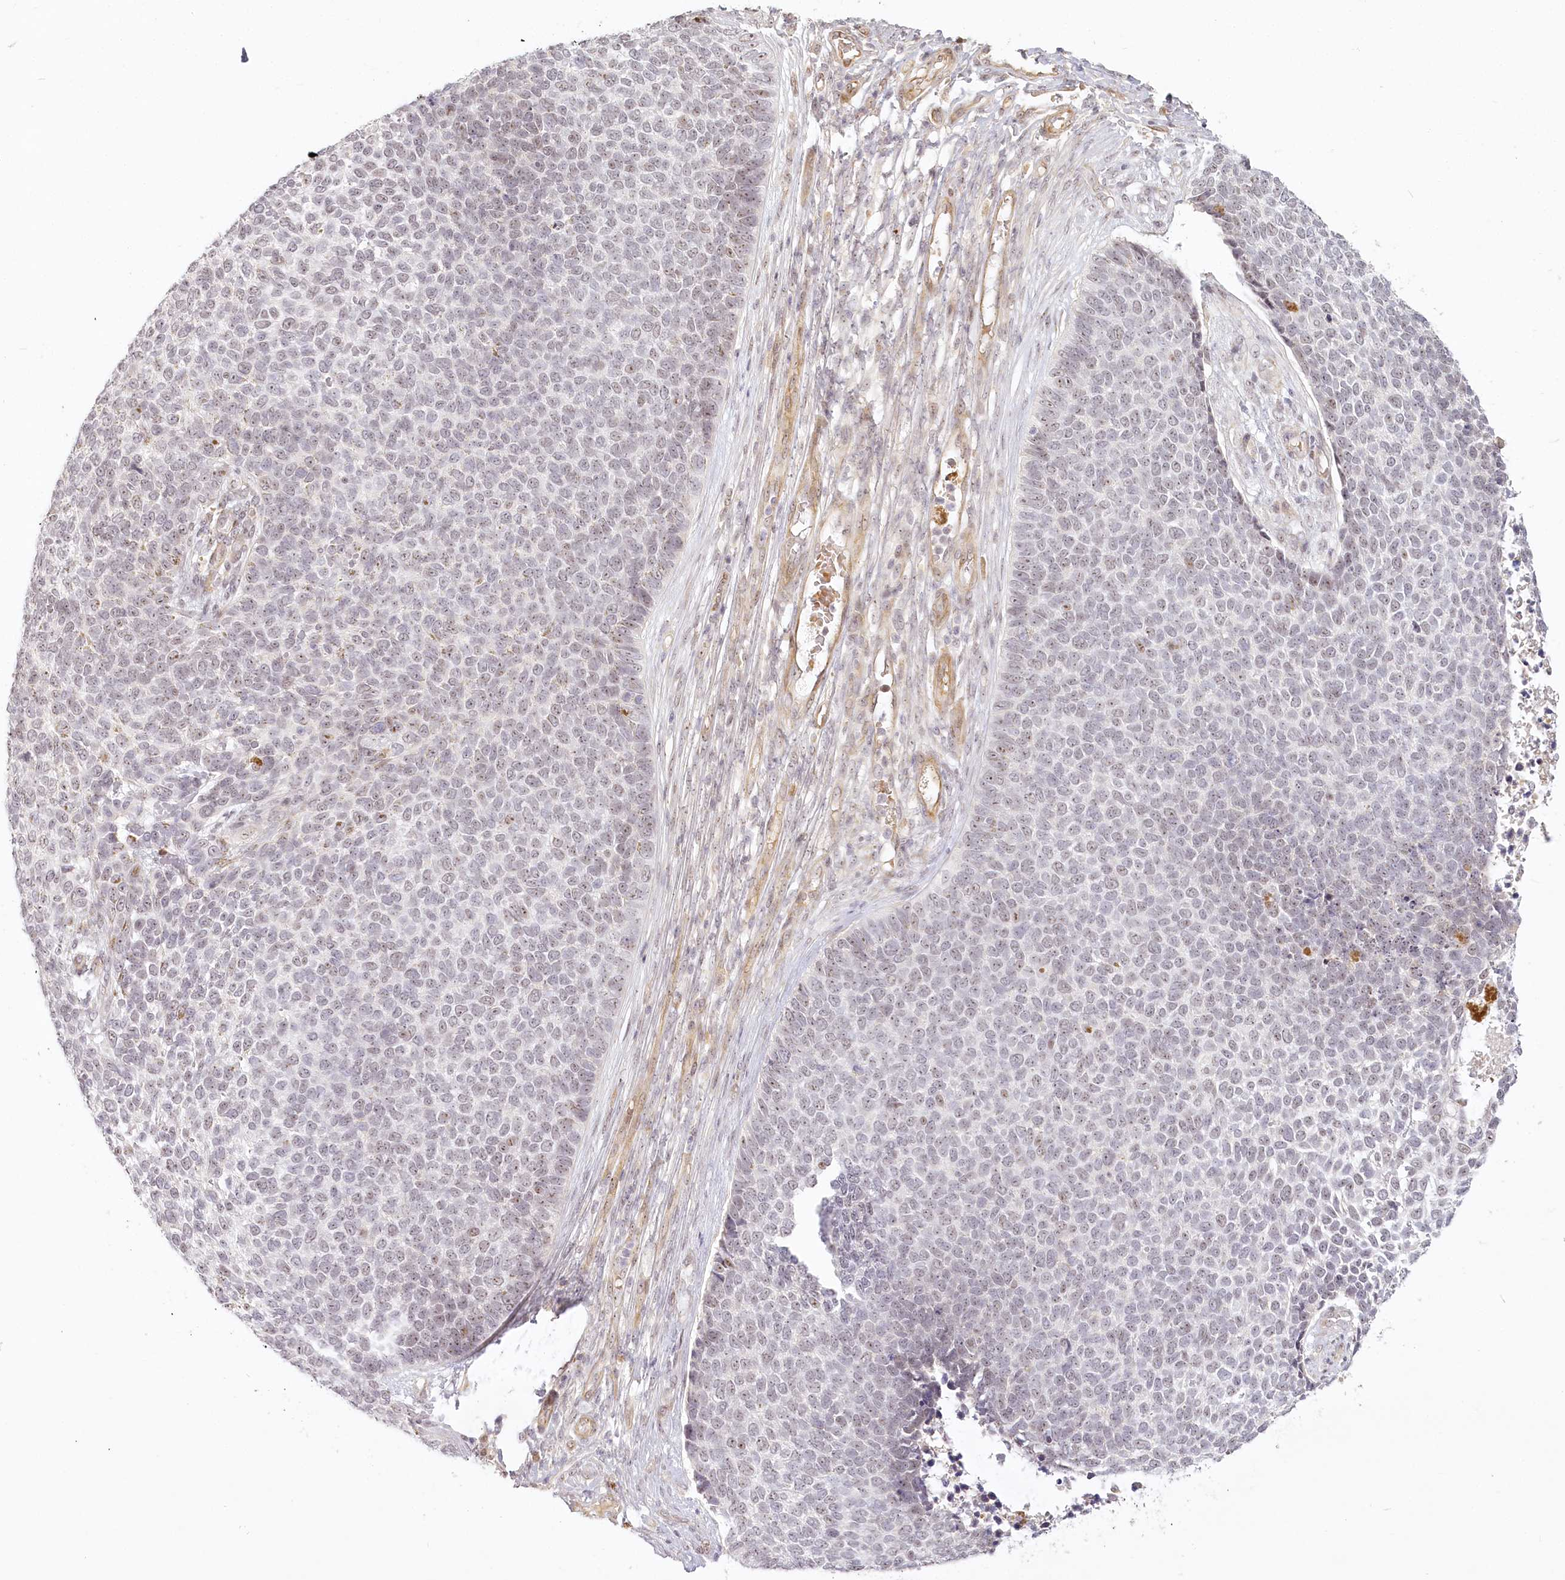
{"staining": {"intensity": "weak", "quantity": "25%-75%", "location": "nuclear"}, "tissue": "skin cancer", "cell_type": "Tumor cells", "image_type": "cancer", "snomed": [{"axis": "morphology", "description": "Basal cell carcinoma"}, {"axis": "topography", "description": "Skin"}], "caption": "The micrograph exhibits staining of basal cell carcinoma (skin), revealing weak nuclear protein staining (brown color) within tumor cells.", "gene": "EXOSC7", "patient": {"sex": "female", "age": 84}}